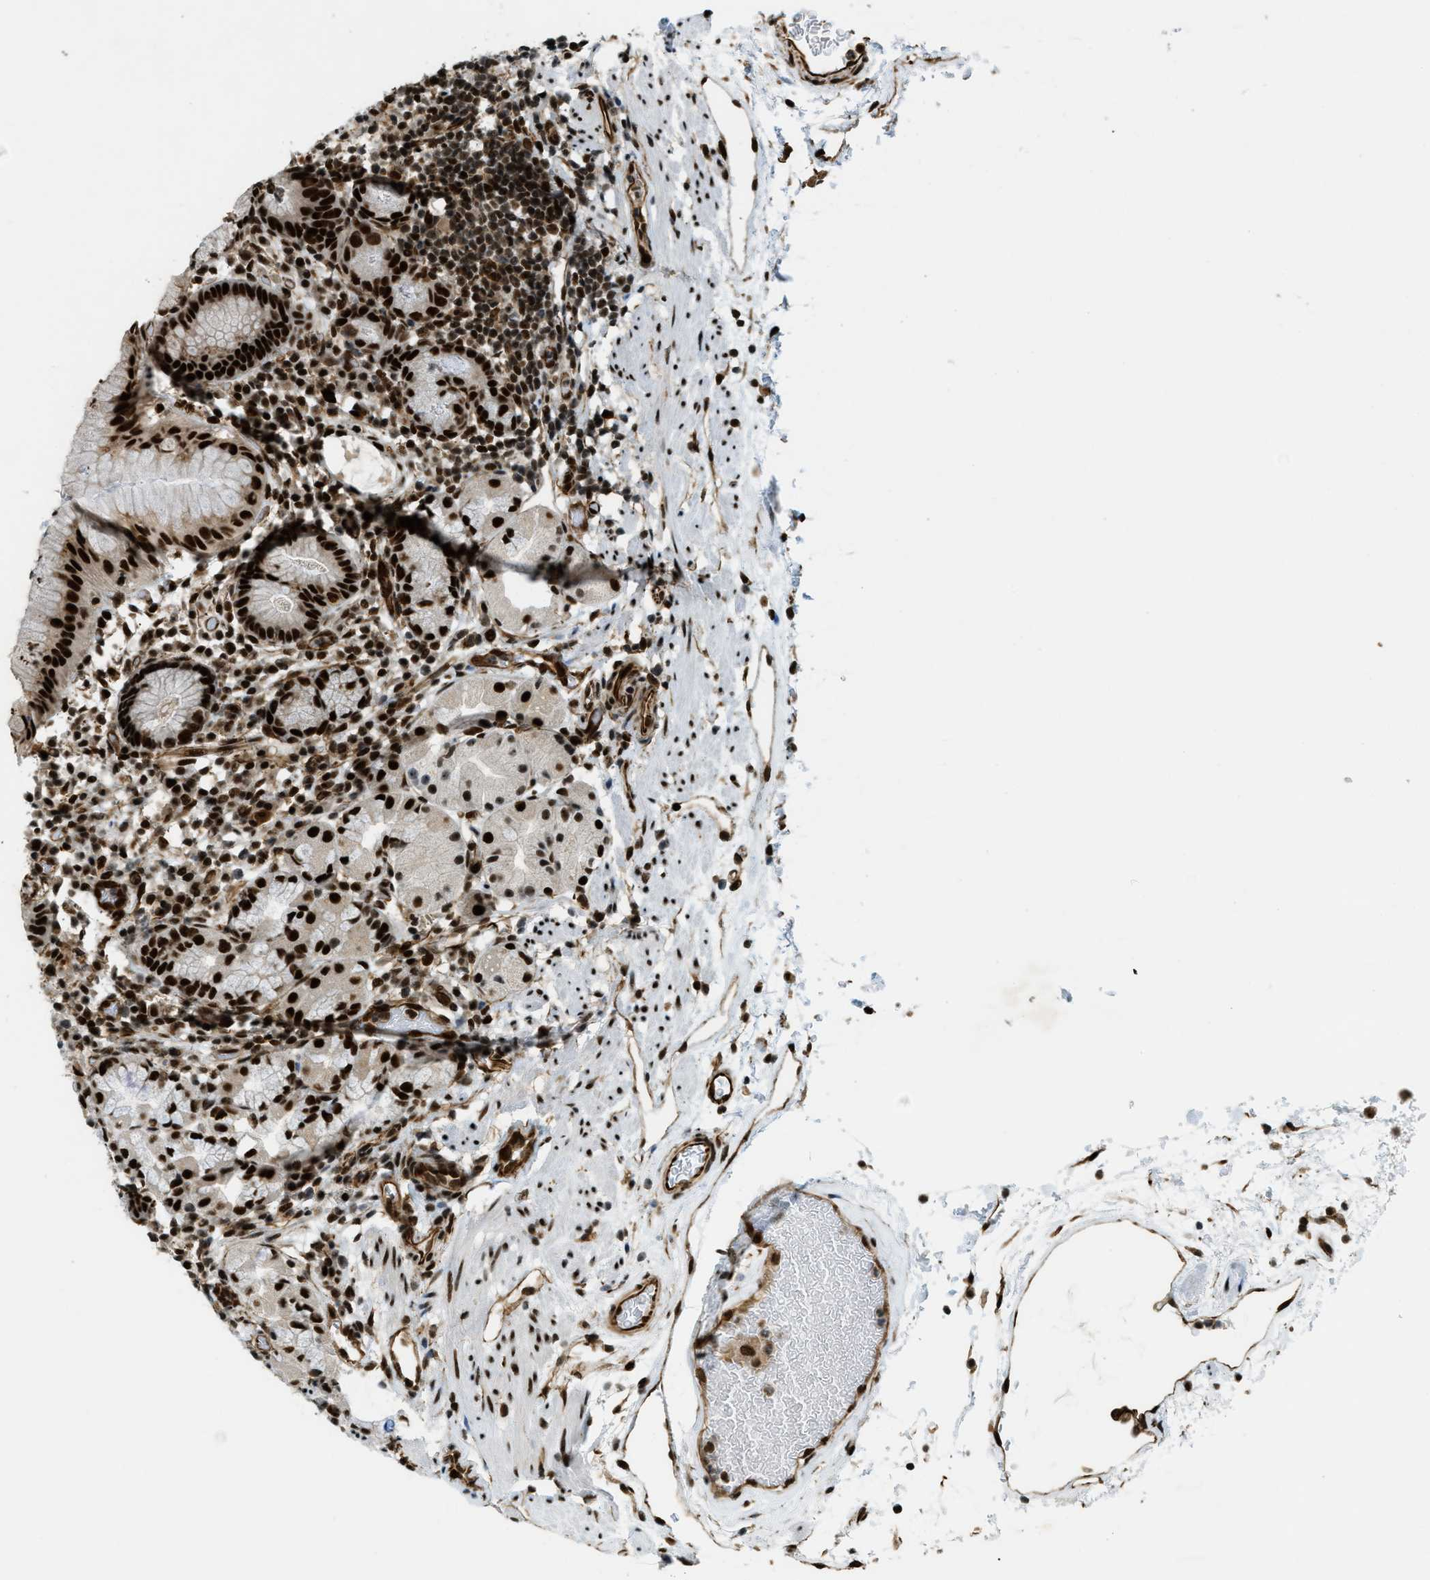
{"staining": {"intensity": "strong", "quantity": ">75%", "location": "nuclear"}, "tissue": "stomach", "cell_type": "Glandular cells", "image_type": "normal", "snomed": [{"axis": "morphology", "description": "Normal tissue, NOS"}, {"axis": "topography", "description": "Stomach"}, {"axis": "topography", "description": "Stomach, lower"}], "caption": "Approximately >75% of glandular cells in unremarkable stomach demonstrate strong nuclear protein expression as visualized by brown immunohistochemical staining.", "gene": "ZFR", "patient": {"sex": "female", "age": 75}}